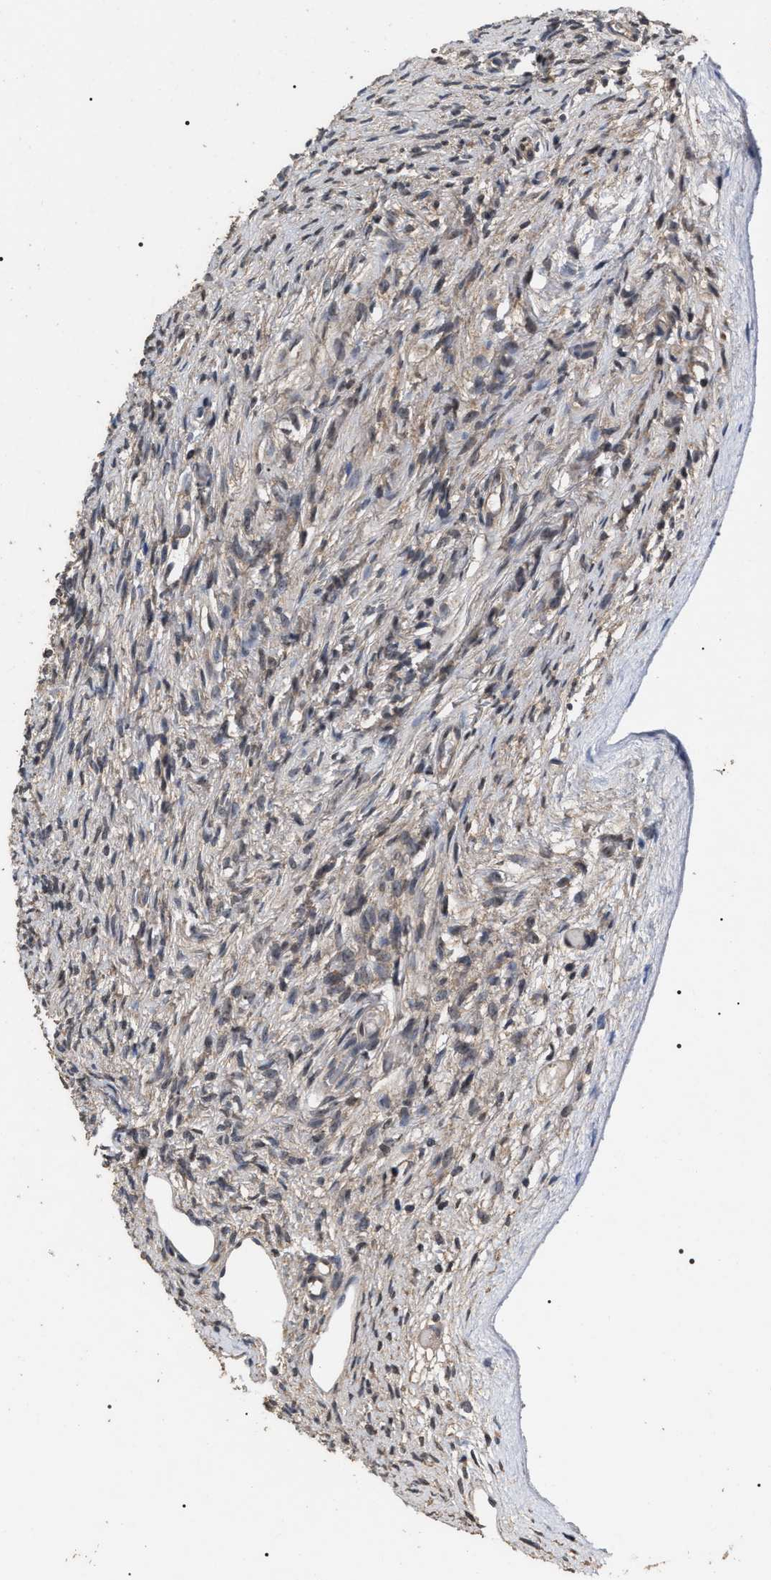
{"staining": {"intensity": "weak", "quantity": "<25%", "location": "cytoplasmic/membranous"}, "tissue": "ovary", "cell_type": "Follicle cells", "image_type": "normal", "snomed": [{"axis": "morphology", "description": "Normal tissue, NOS"}, {"axis": "topography", "description": "Ovary"}], "caption": "Follicle cells are negative for protein expression in benign human ovary.", "gene": "UPF3A", "patient": {"sex": "female", "age": 33}}